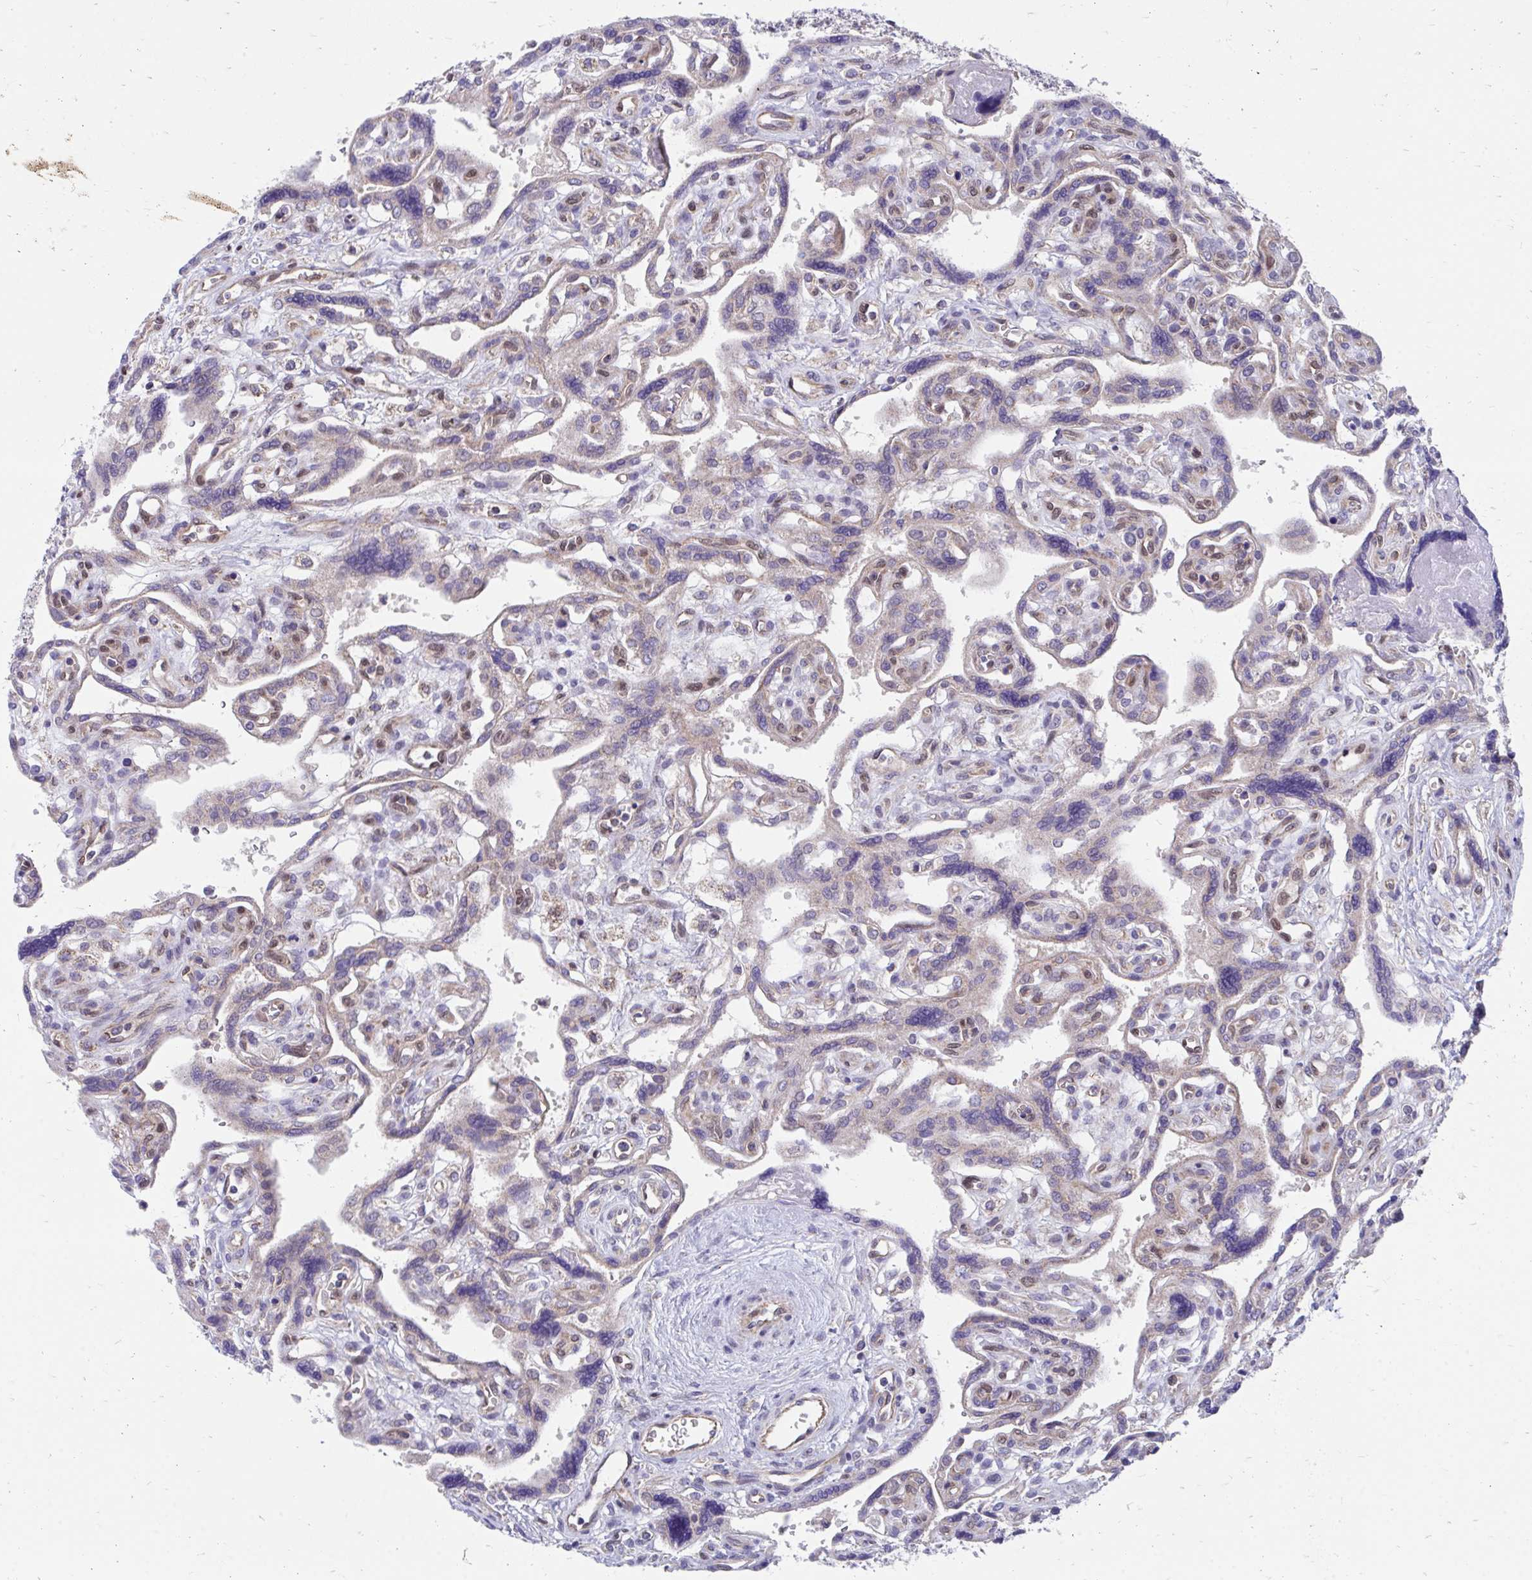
{"staining": {"intensity": "weak", "quantity": ">75%", "location": "cytoplasmic/membranous"}, "tissue": "placenta", "cell_type": "Decidual cells", "image_type": "normal", "snomed": [{"axis": "morphology", "description": "Normal tissue, NOS"}, {"axis": "topography", "description": "Placenta"}], "caption": "High-power microscopy captured an immunohistochemistry (IHC) image of benign placenta, revealing weak cytoplasmic/membranous expression in about >75% of decidual cells.", "gene": "FHIP1B", "patient": {"sex": "female", "age": 39}}